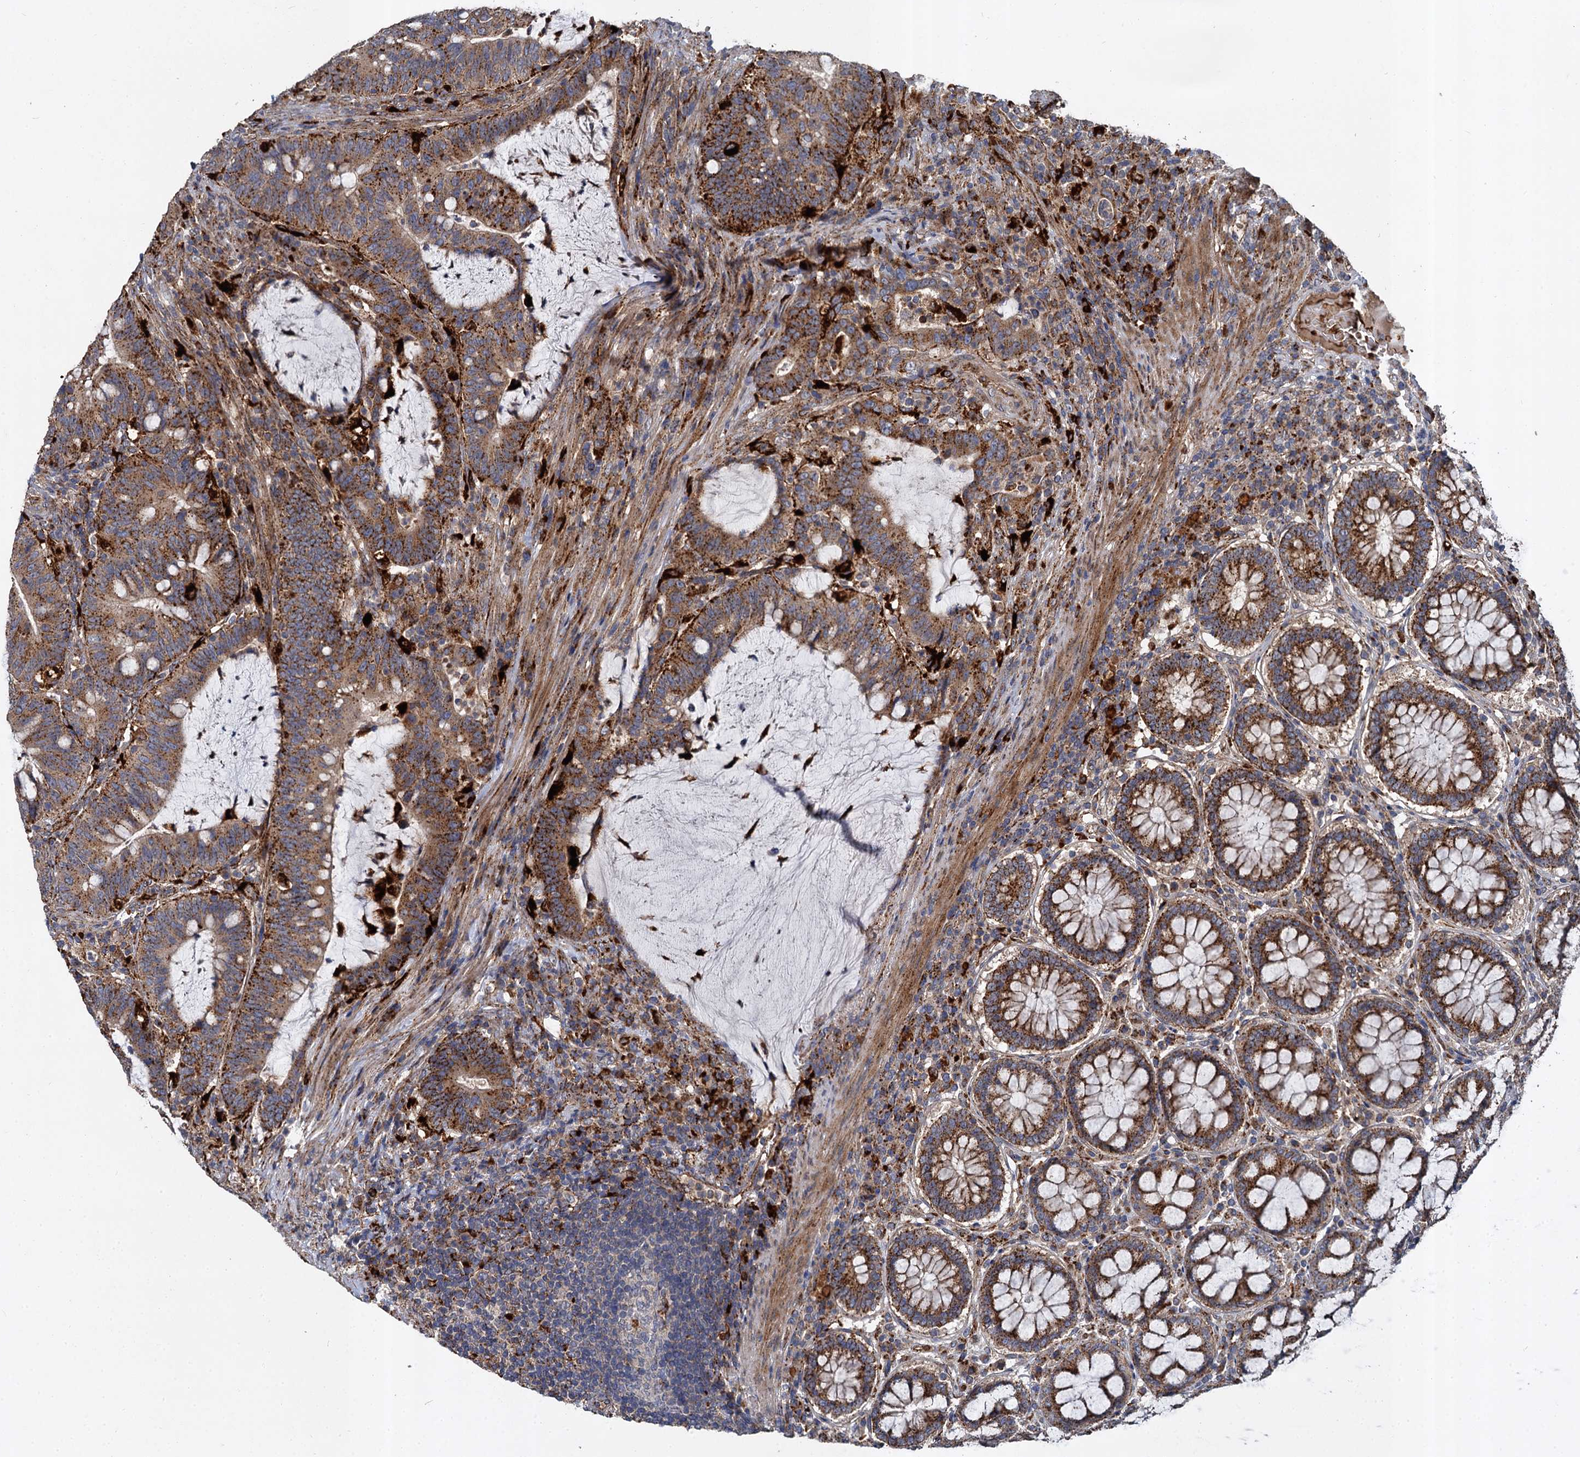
{"staining": {"intensity": "strong", "quantity": "25%-75%", "location": "cytoplasmic/membranous"}, "tissue": "colorectal cancer", "cell_type": "Tumor cells", "image_type": "cancer", "snomed": [{"axis": "morphology", "description": "Adenocarcinoma, NOS"}, {"axis": "topography", "description": "Colon"}], "caption": "Strong cytoplasmic/membranous protein expression is present in about 25%-75% of tumor cells in colorectal cancer.", "gene": "GBA1", "patient": {"sex": "female", "age": 66}}